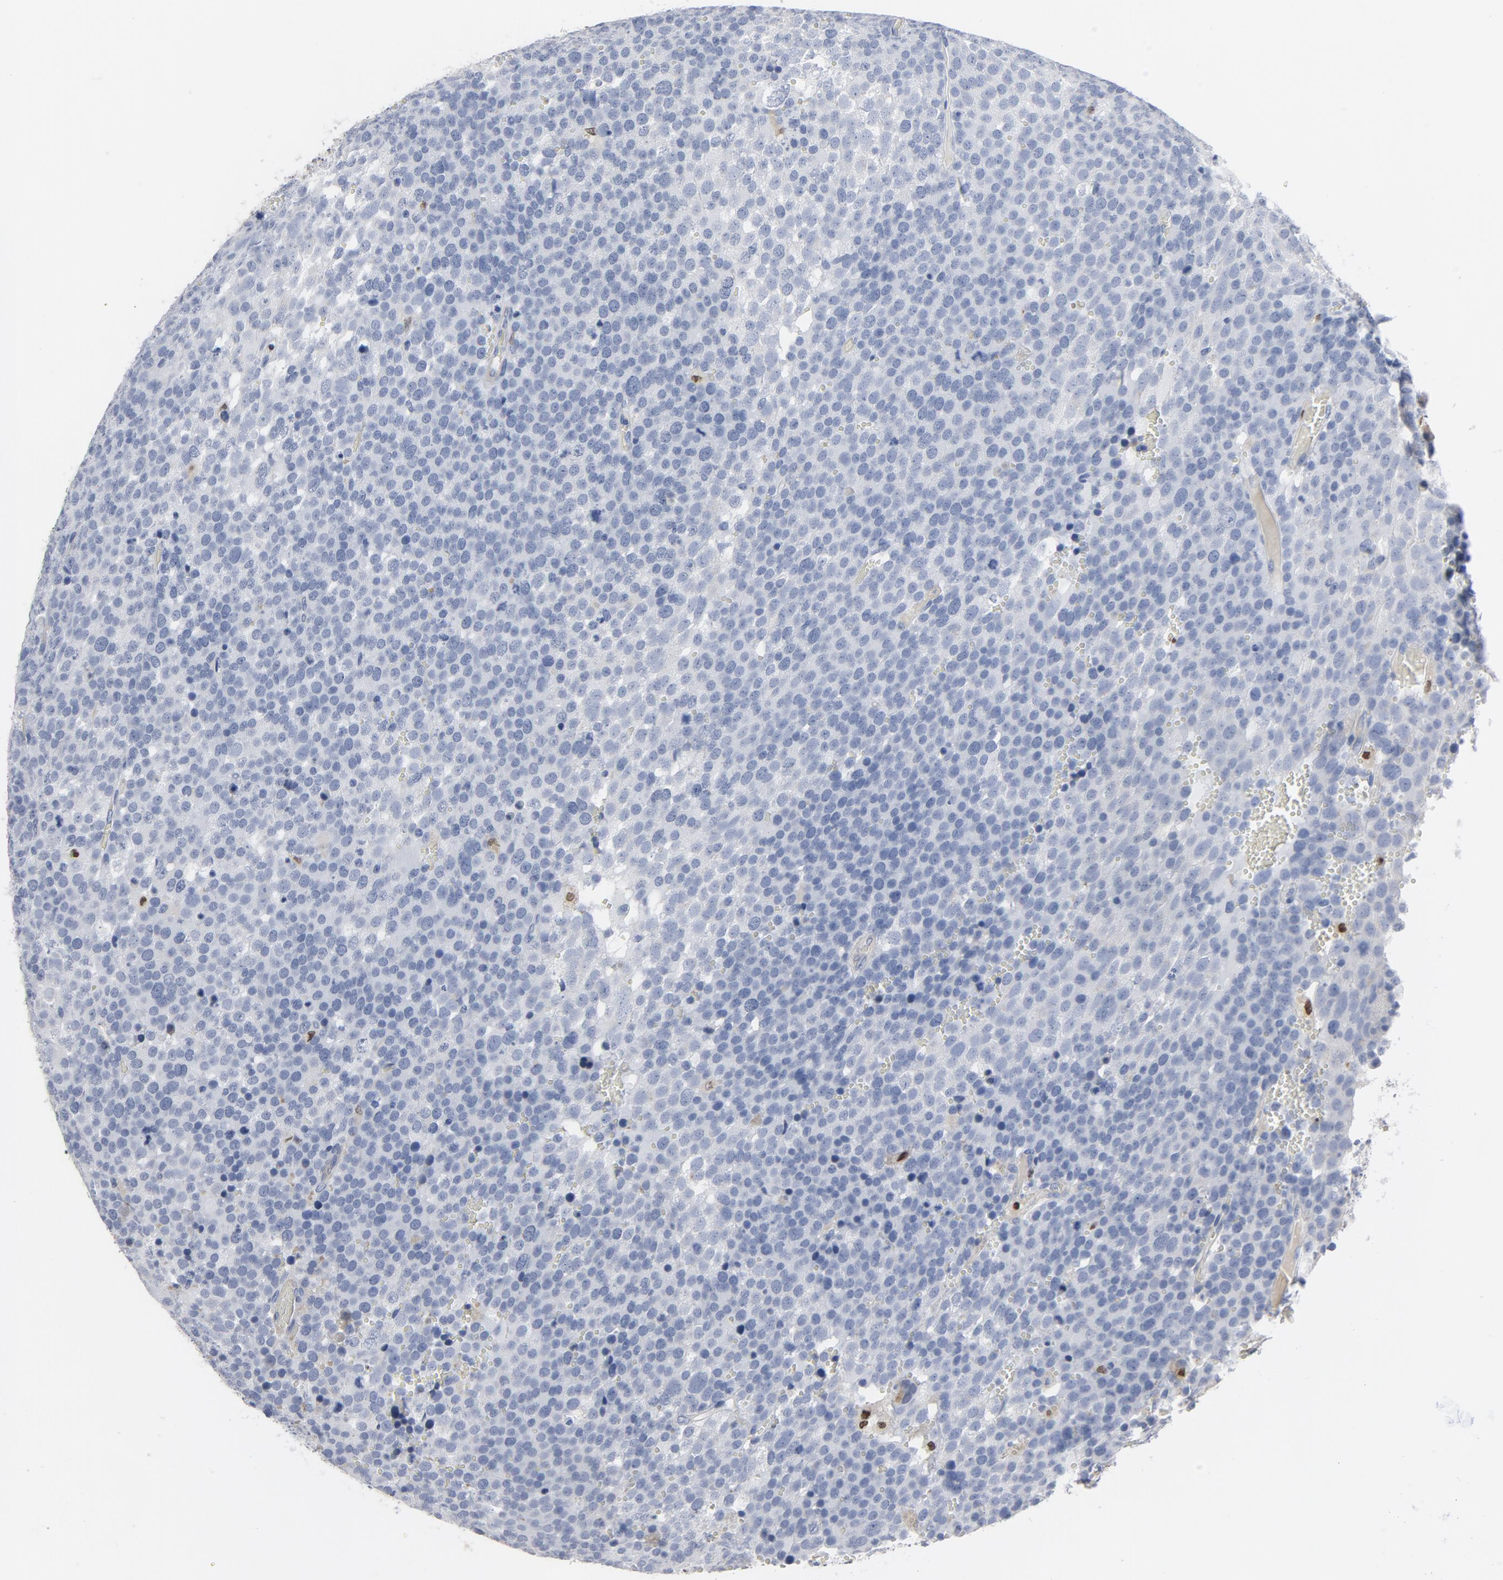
{"staining": {"intensity": "negative", "quantity": "none", "location": "none"}, "tissue": "testis cancer", "cell_type": "Tumor cells", "image_type": "cancer", "snomed": [{"axis": "morphology", "description": "Seminoma, NOS"}, {"axis": "topography", "description": "Testis"}], "caption": "A histopathology image of human seminoma (testis) is negative for staining in tumor cells.", "gene": "SPI1", "patient": {"sex": "male", "age": 71}}